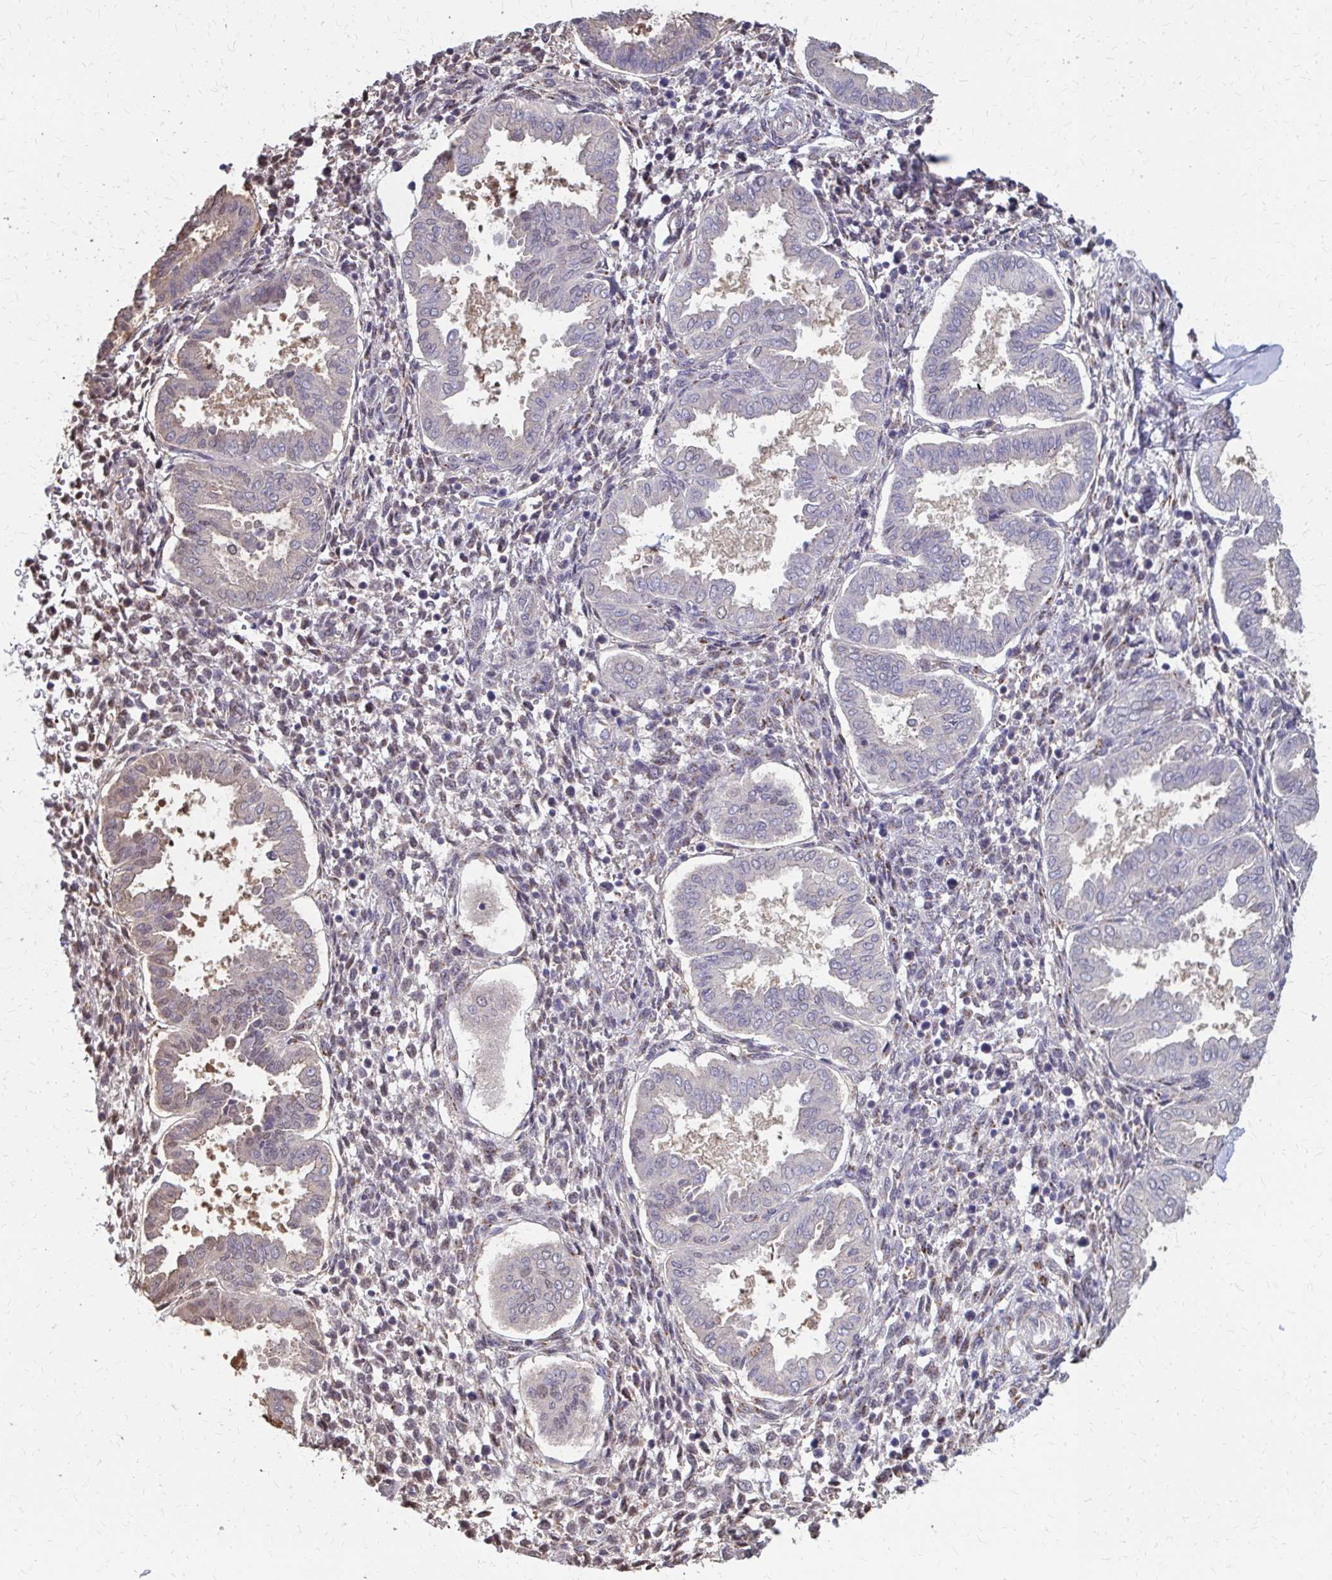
{"staining": {"intensity": "weak", "quantity": "<25%", "location": "nuclear"}, "tissue": "endometrium", "cell_type": "Cells in endometrial stroma", "image_type": "normal", "snomed": [{"axis": "morphology", "description": "Normal tissue, NOS"}, {"axis": "topography", "description": "Endometrium"}], "caption": "Immunohistochemistry of normal endometrium shows no staining in cells in endometrial stroma.", "gene": "IFI44L", "patient": {"sex": "female", "age": 24}}